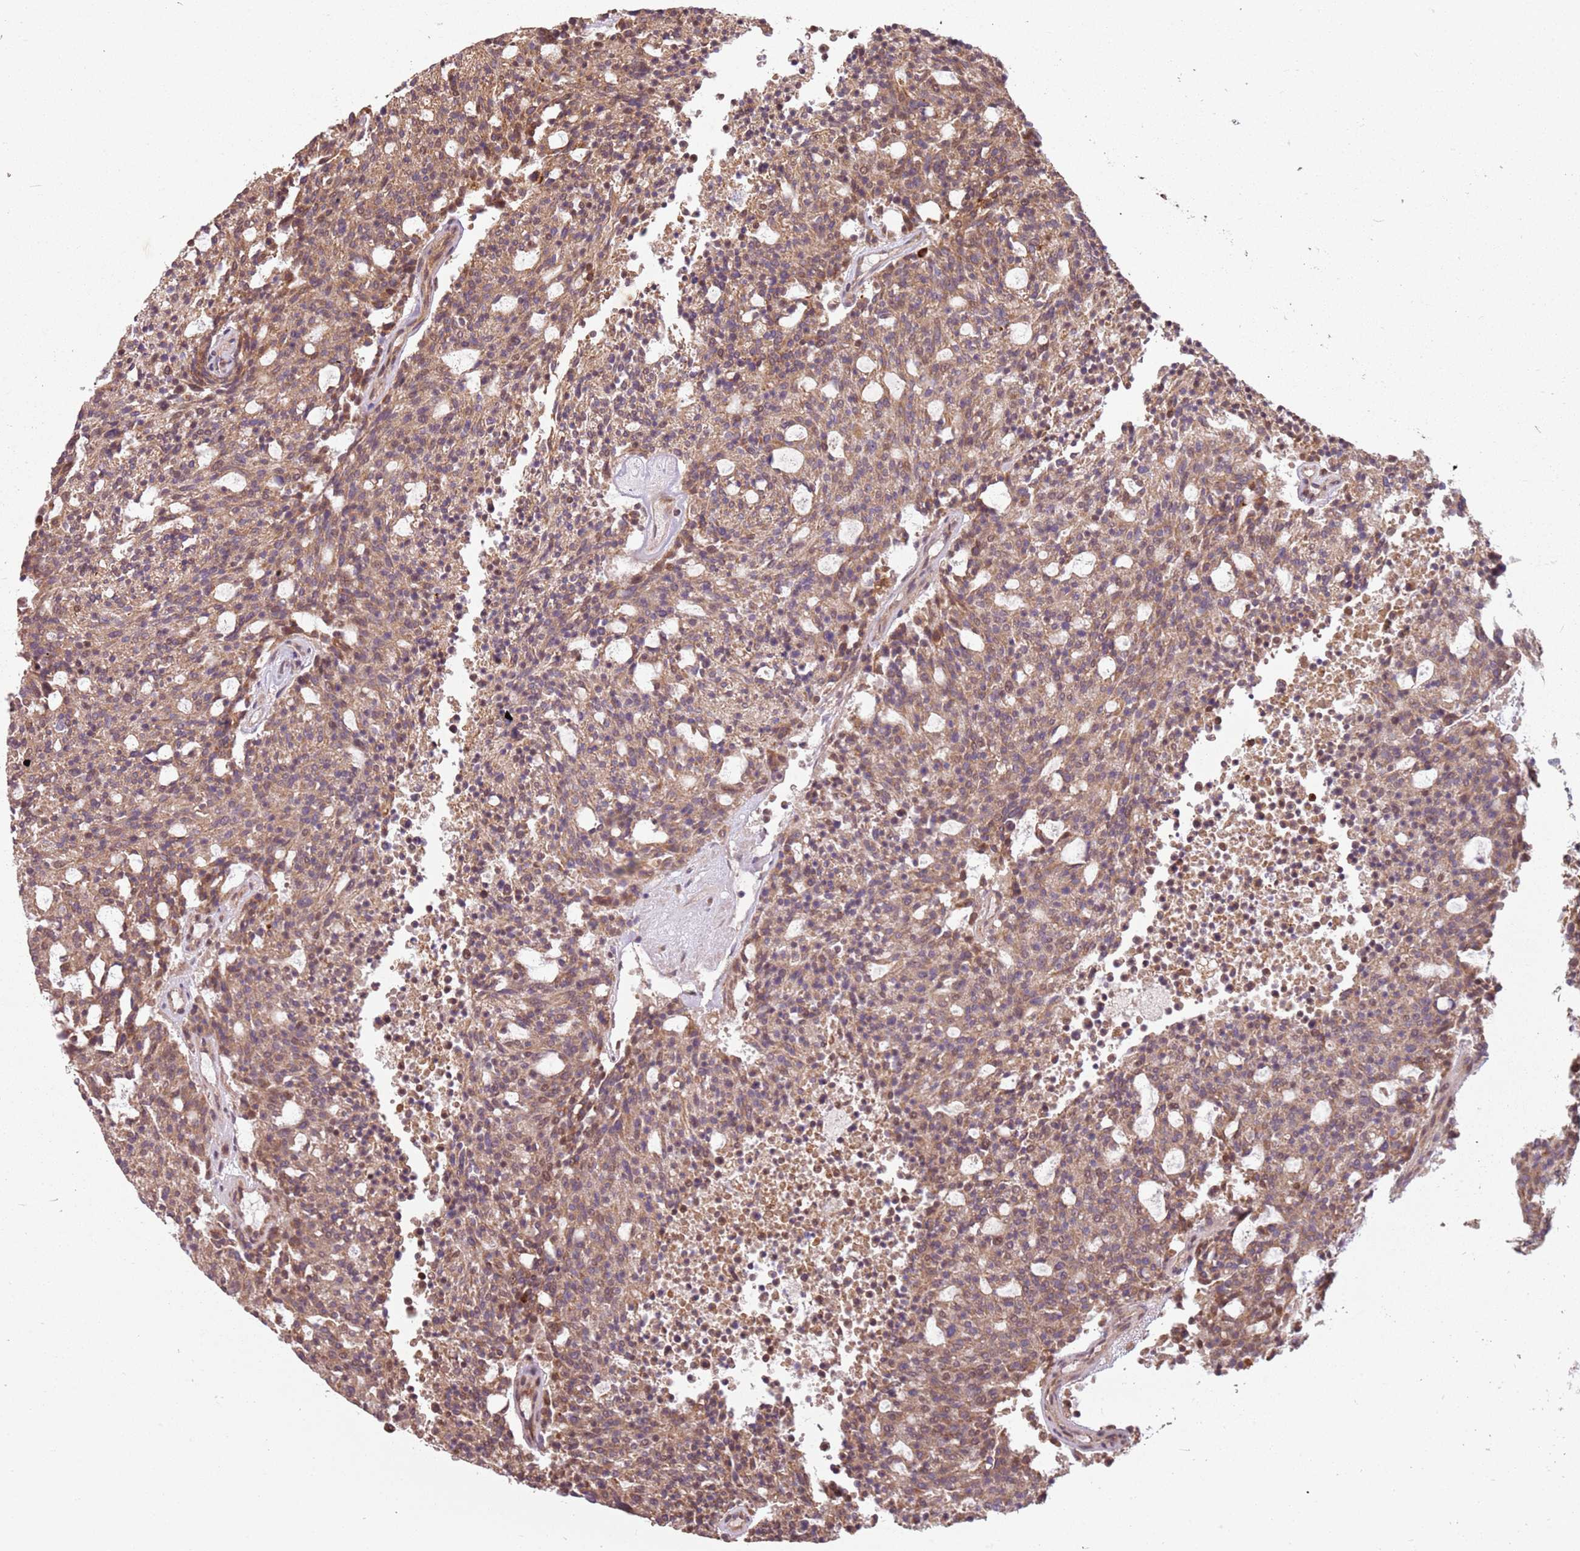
{"staining": {"intensity": "moderate", "quantity": ">75%", "location": "cytoplasmic/membranous"}, "tissue": "carcinoid", "cell_type": "Tumor cells", "image_type": "cancer", "snomed": [{"axis": "morphology", "description": "Carcinoid, malignant, NOS"}, {"axis": "topography", "description": "Pancreas"}], "caption": "A medium amount of moderate cytoplasmic/membranous positivity is seen in approximately >75% of tumor cells in carcinoid (malignant) tissue.", "gene": "CHURC1", "patient": {"sex": "female", "age": 54}}